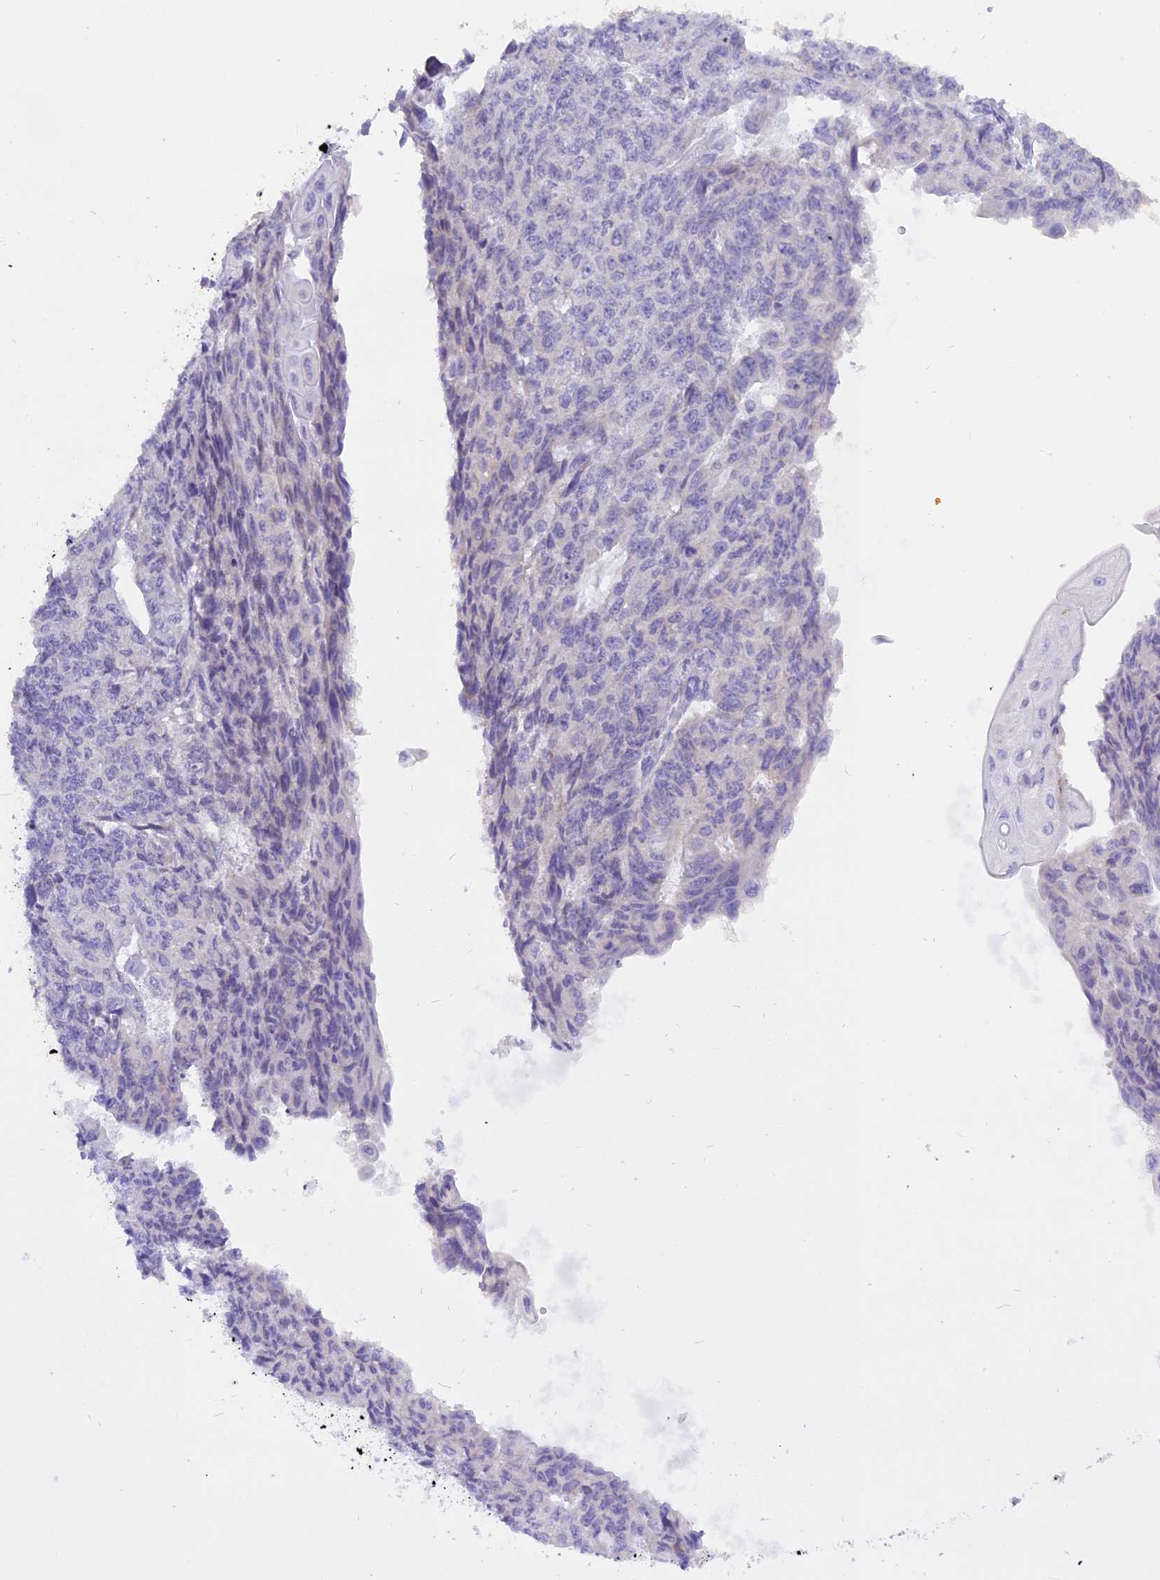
{"staining": {"intensity": "negative", "quantity": "none", "location": "none"}, "tissue": "endometrial cancer", "cell_type": "Tumor cells", "image_type": "cancer", "snomed": [{"axis": "morphology", "description": "Adenocarcinoma, NOS"}, {"axis": "topography", "description": "Endometrium"}], "caption": "Immunohistochemistry of endometrial adenocarcinoma exhibits no expression in tumor cells.", "gene": "TRIM3", "patient": {"sex": "female", "age": 32}}